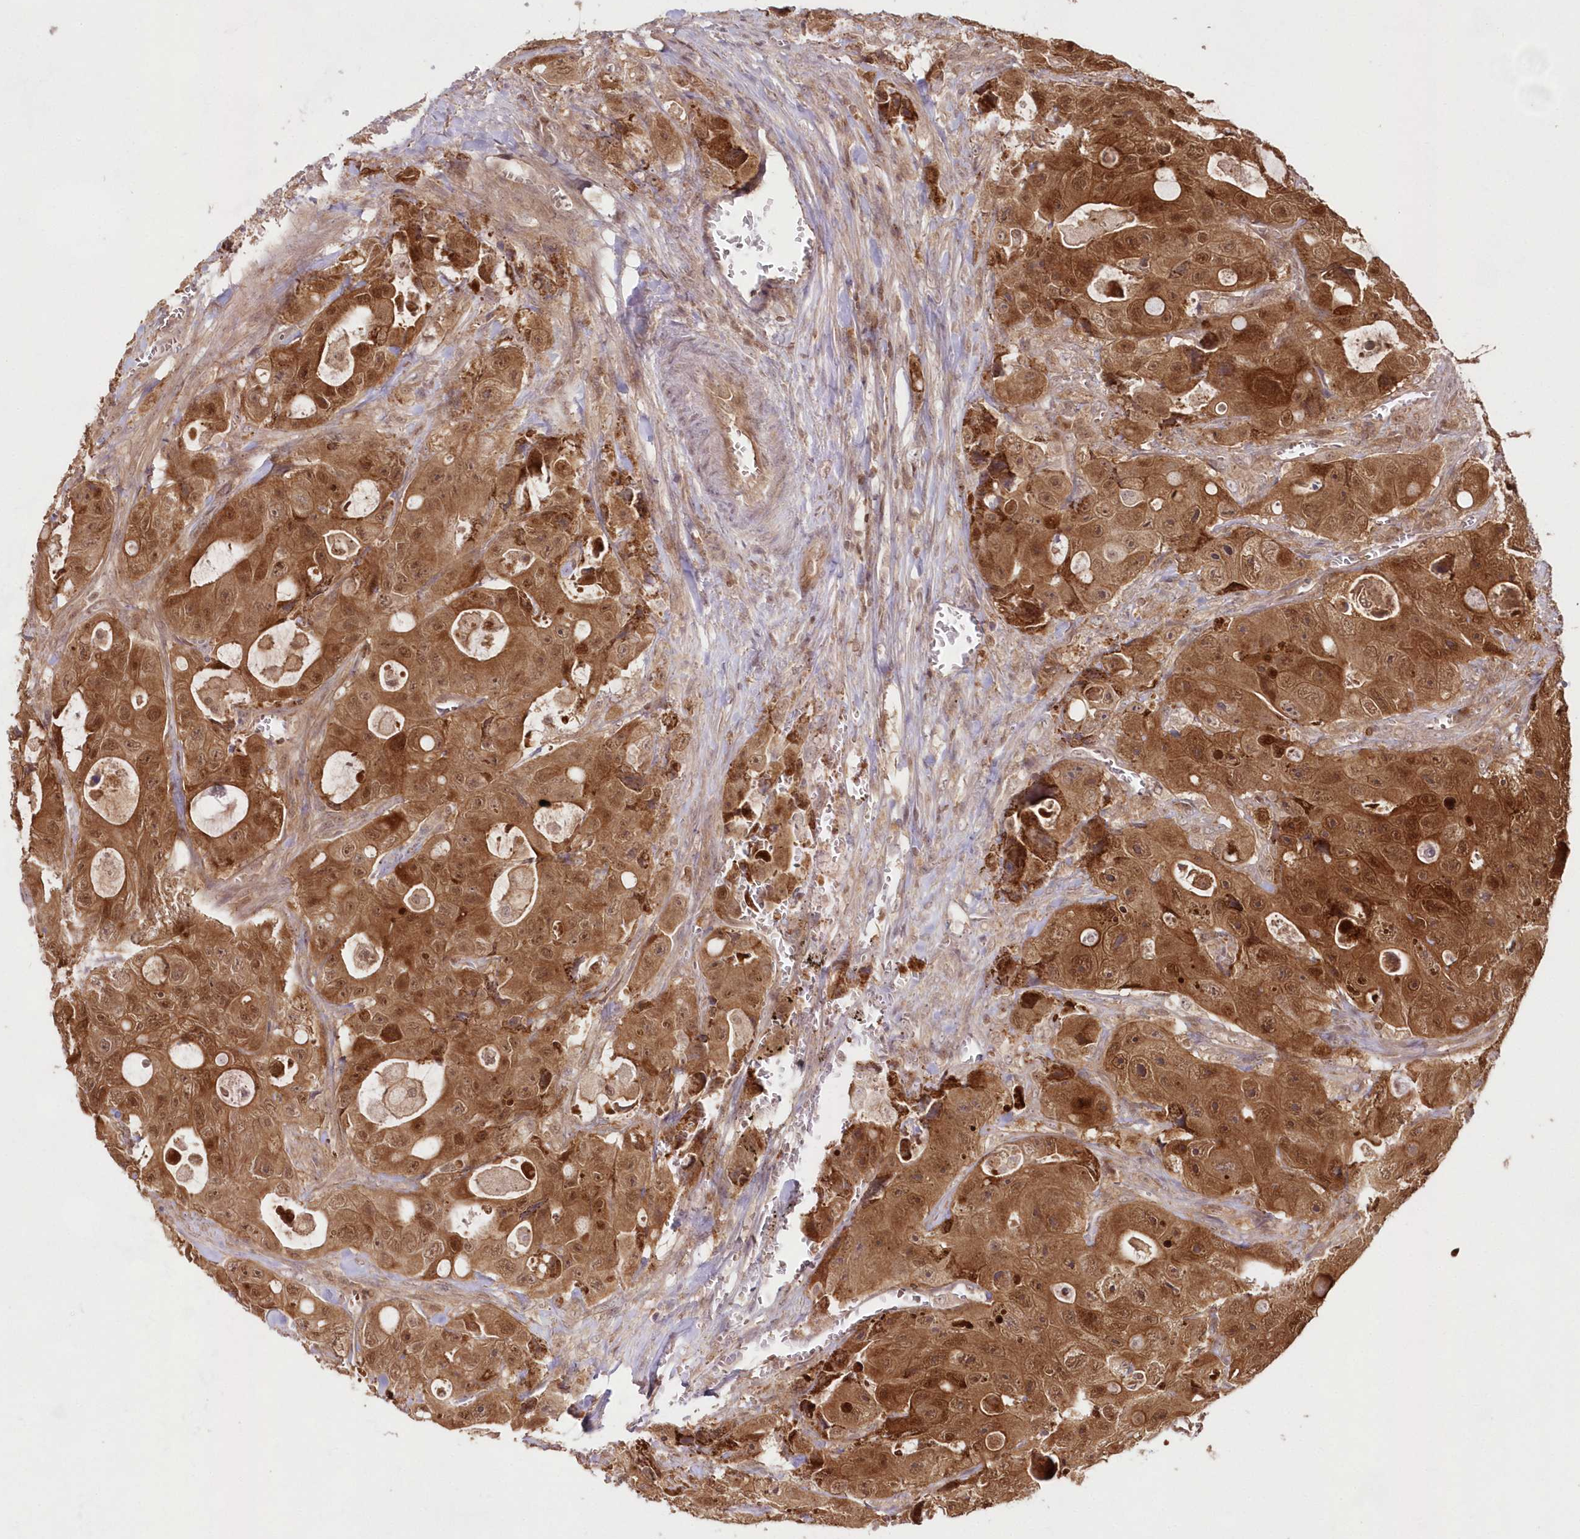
{"staining": {"intensity": "moderate", "quantity": ">75%", "location": "cytoplasmic/membranous,nuclear"}, "tissue": "colorectal cancer", "cell_type": "Tumor cells", "image_type": "cancer", "snomed": [{"axis": "morphology", "description": "Adenocarcinoma, NOS"}, {"axis": "topography", "description": "Colon"}], "caption": "Moderate cytoplasmic/membranous and nuclear expression is present in about >75% of tumor cells in colorectal cancer (adenocarcinoma).", "gene": "IMPA1", "patient": {"sex": "female", "age": 46}}